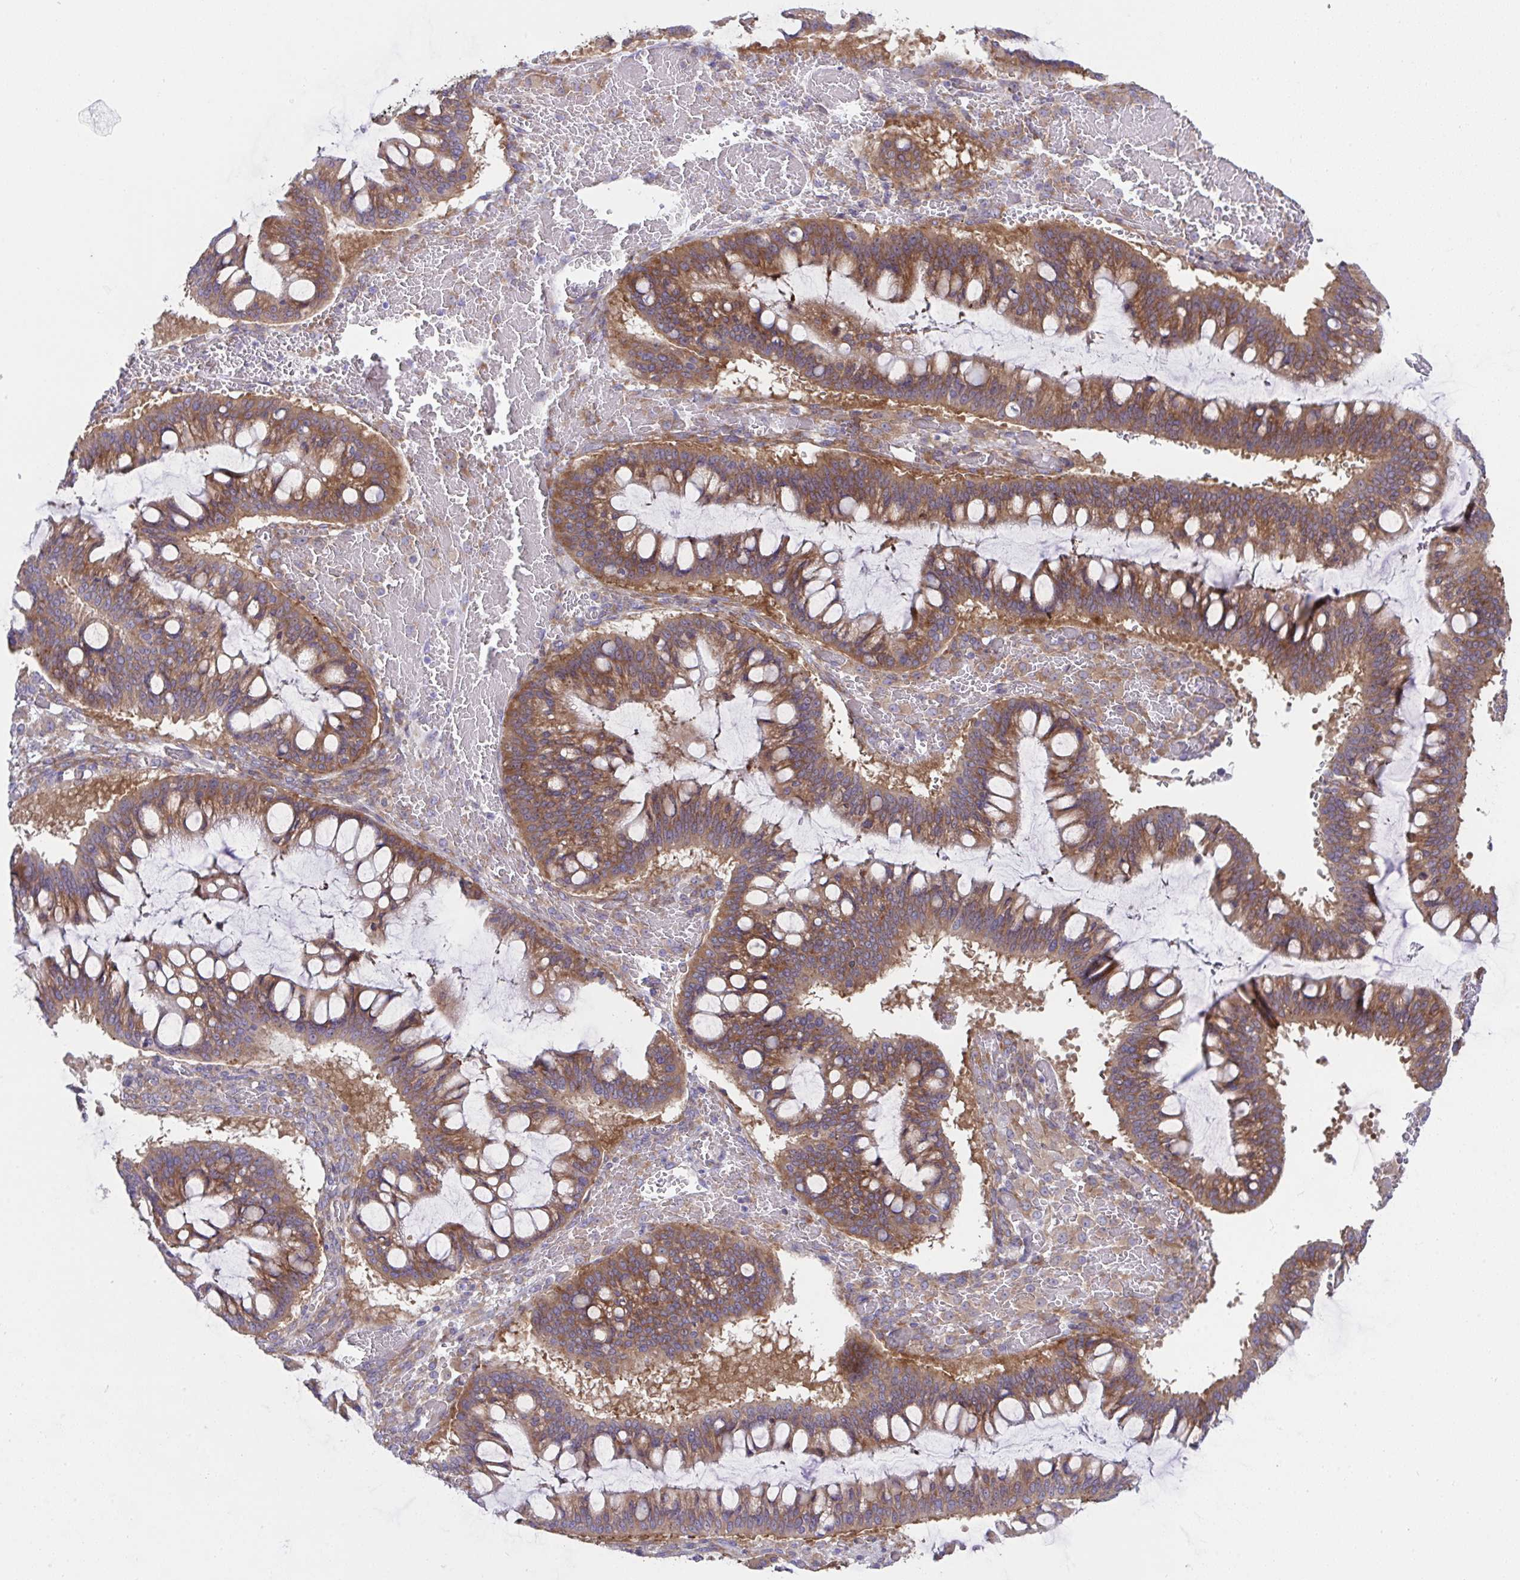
{"staining": {"intensity": "moderate", "quantity": ">75%", "location": "cytoplasmic/membranous"}, "tissue": "ovarian cancer", "cell_type": "Tumor cells", "image_type": "cancer", "snomed": [{"axis": "morphology", "description": "Cystadenocarcinoma, mucinous, NOS"}, {"axis": "topography", "description": "Ovary"}], "caption": "Protein staining by immunohistochemistry (IHC) shows moderate cytoplasmic/membranous staining in approximately >75% of tumor cells in ovarian cancer.", "gene": "FAU", "patient": {"sex": "female", "age": 73}}